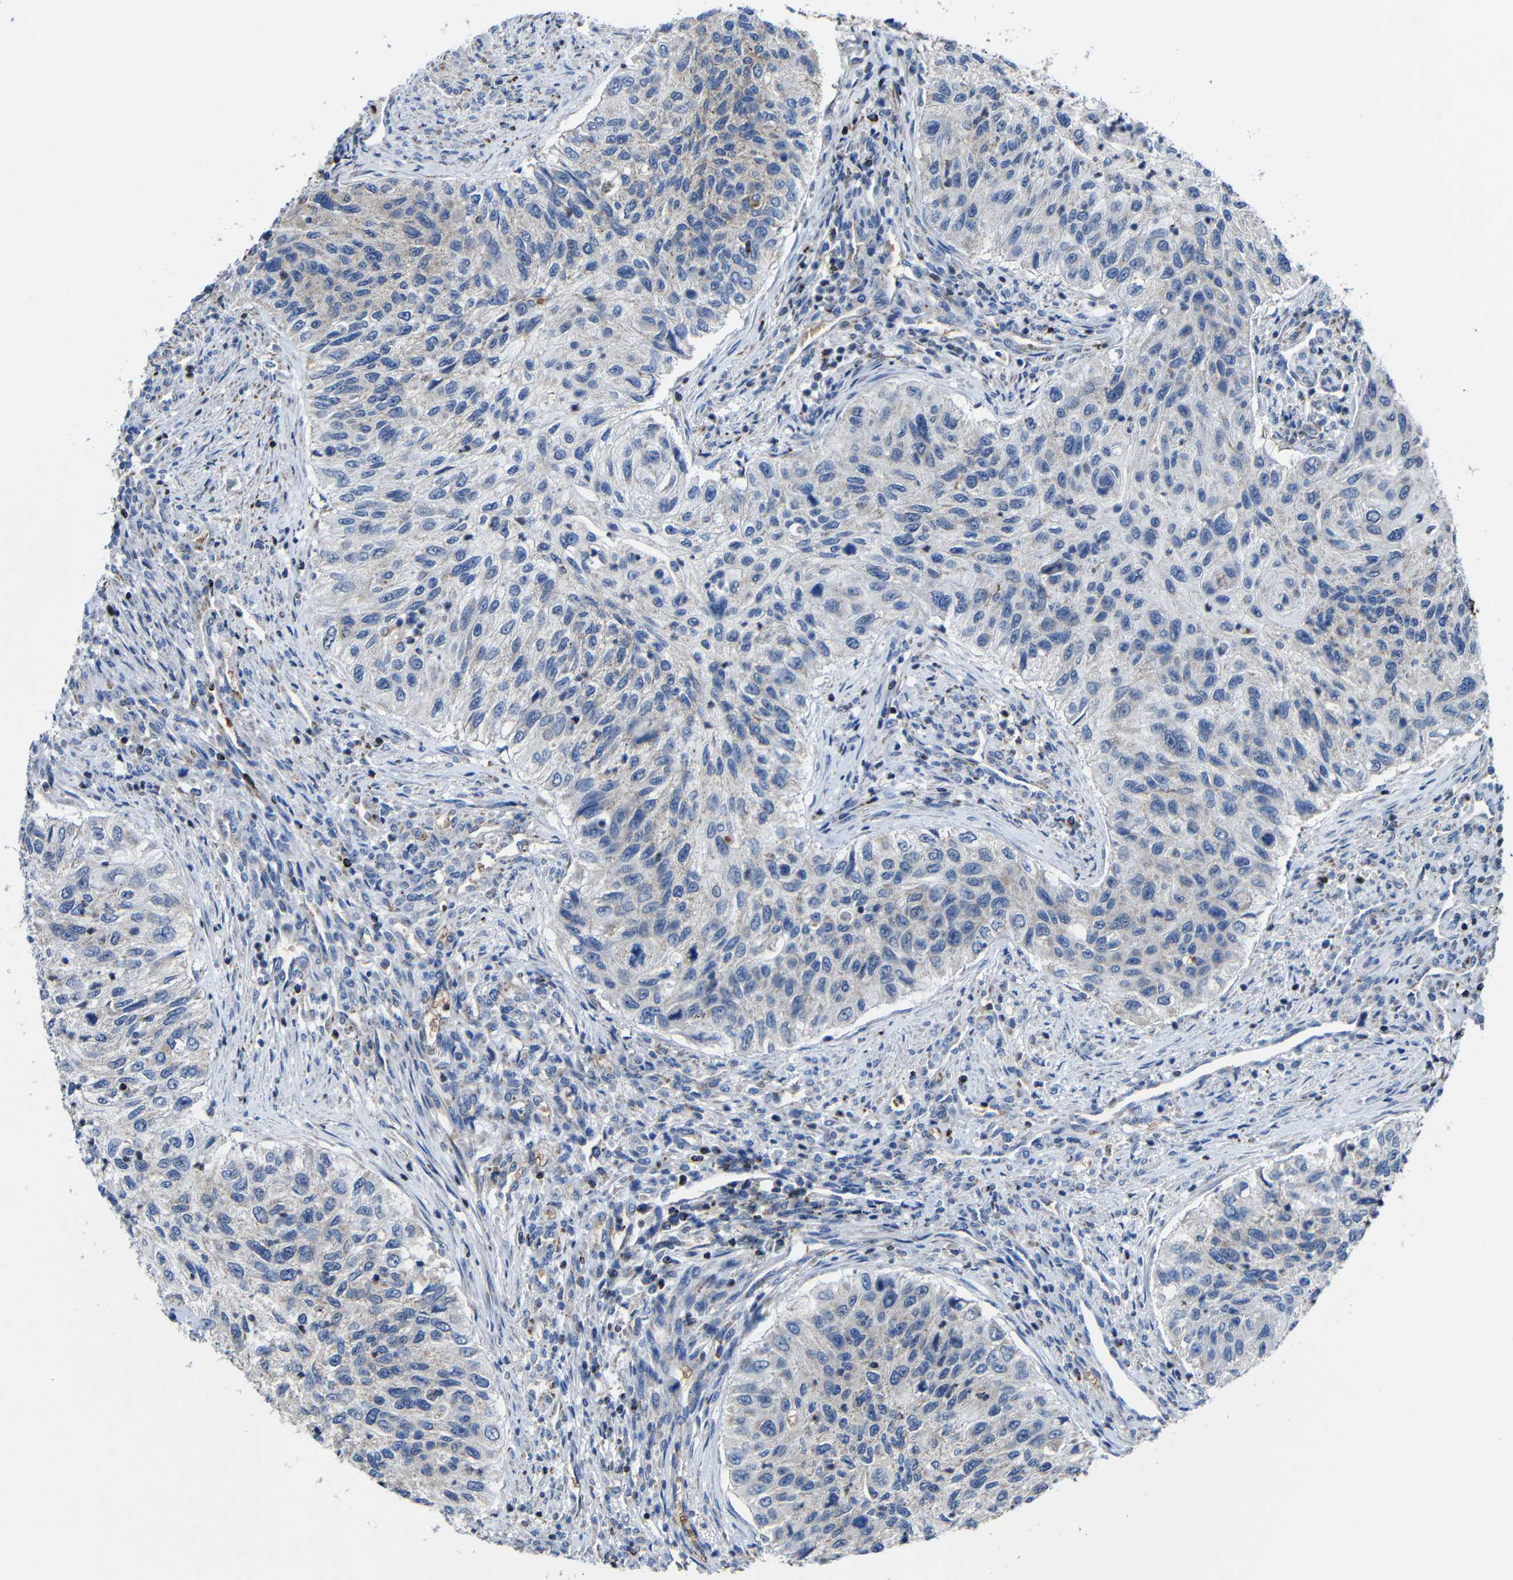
{"staining": {"intensity": "negative", "quantity": "none", "location": "none"}, "tissue": "urothelial cancer", "cell_type": "Tumor cells", "image_type": "cancer", "snomed": [{"axis": "morphology", "description": "Urothelial carcinoma, High grade"}, {"axis": "topography", "description": "Urinary bladder"}], "caption": "An immunohistochemistry photomicrograph of high-grade urothelial carcinoma is shown. There is no staining in tumor cells of high-grade urothelial carcinoma.", "gene": "CA5B", "patient": {"sex": "female", "age": 60}}